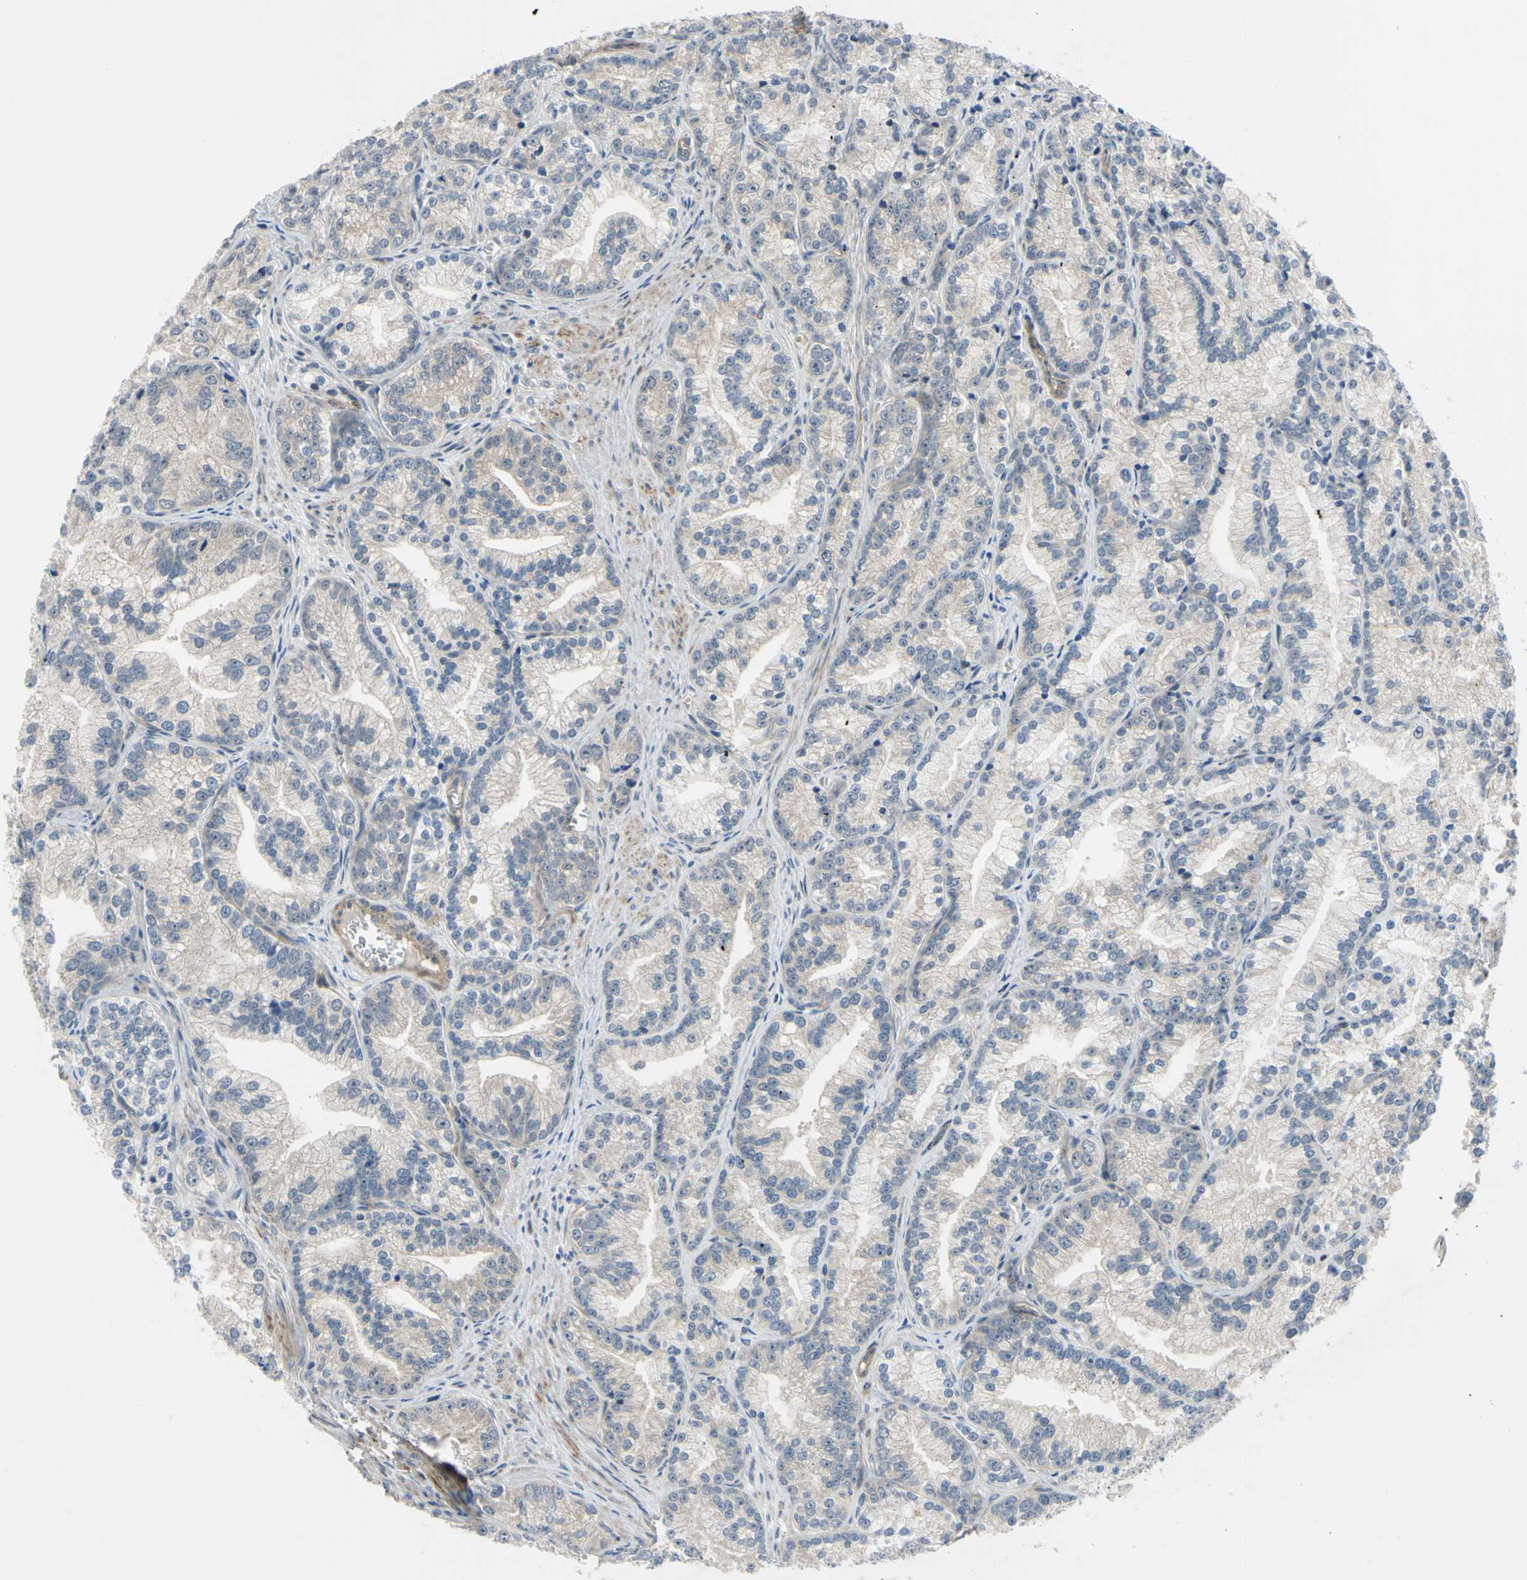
{"staining": {"intensity": "weak", "quantity": ">75%", "location": "cytoplasmic/membranous"}, "tissue": "prostate cancer", "cell_type": "Tumor cells", "image_type": "cancer", "snomed": [{"axis": "morphology", "description": "Adenocarcinoma, Low grade"}, {"axis": "topography", "description": "Prostate"}], "caption": "Immunohistochemical staining of prostate adenocarcinoma (low-grade) exhibits low levels of weak cytoplasmic/membranous protein expression in approximately >75% of tumor cells. The staining was performed using DAB to visualize the protein expression in brown, while the nuclei were stained in blue with hematoxylin (Magnification: 20x).", "gene": "COMMD9", "patient": {"sex": "male", "age": 89}}